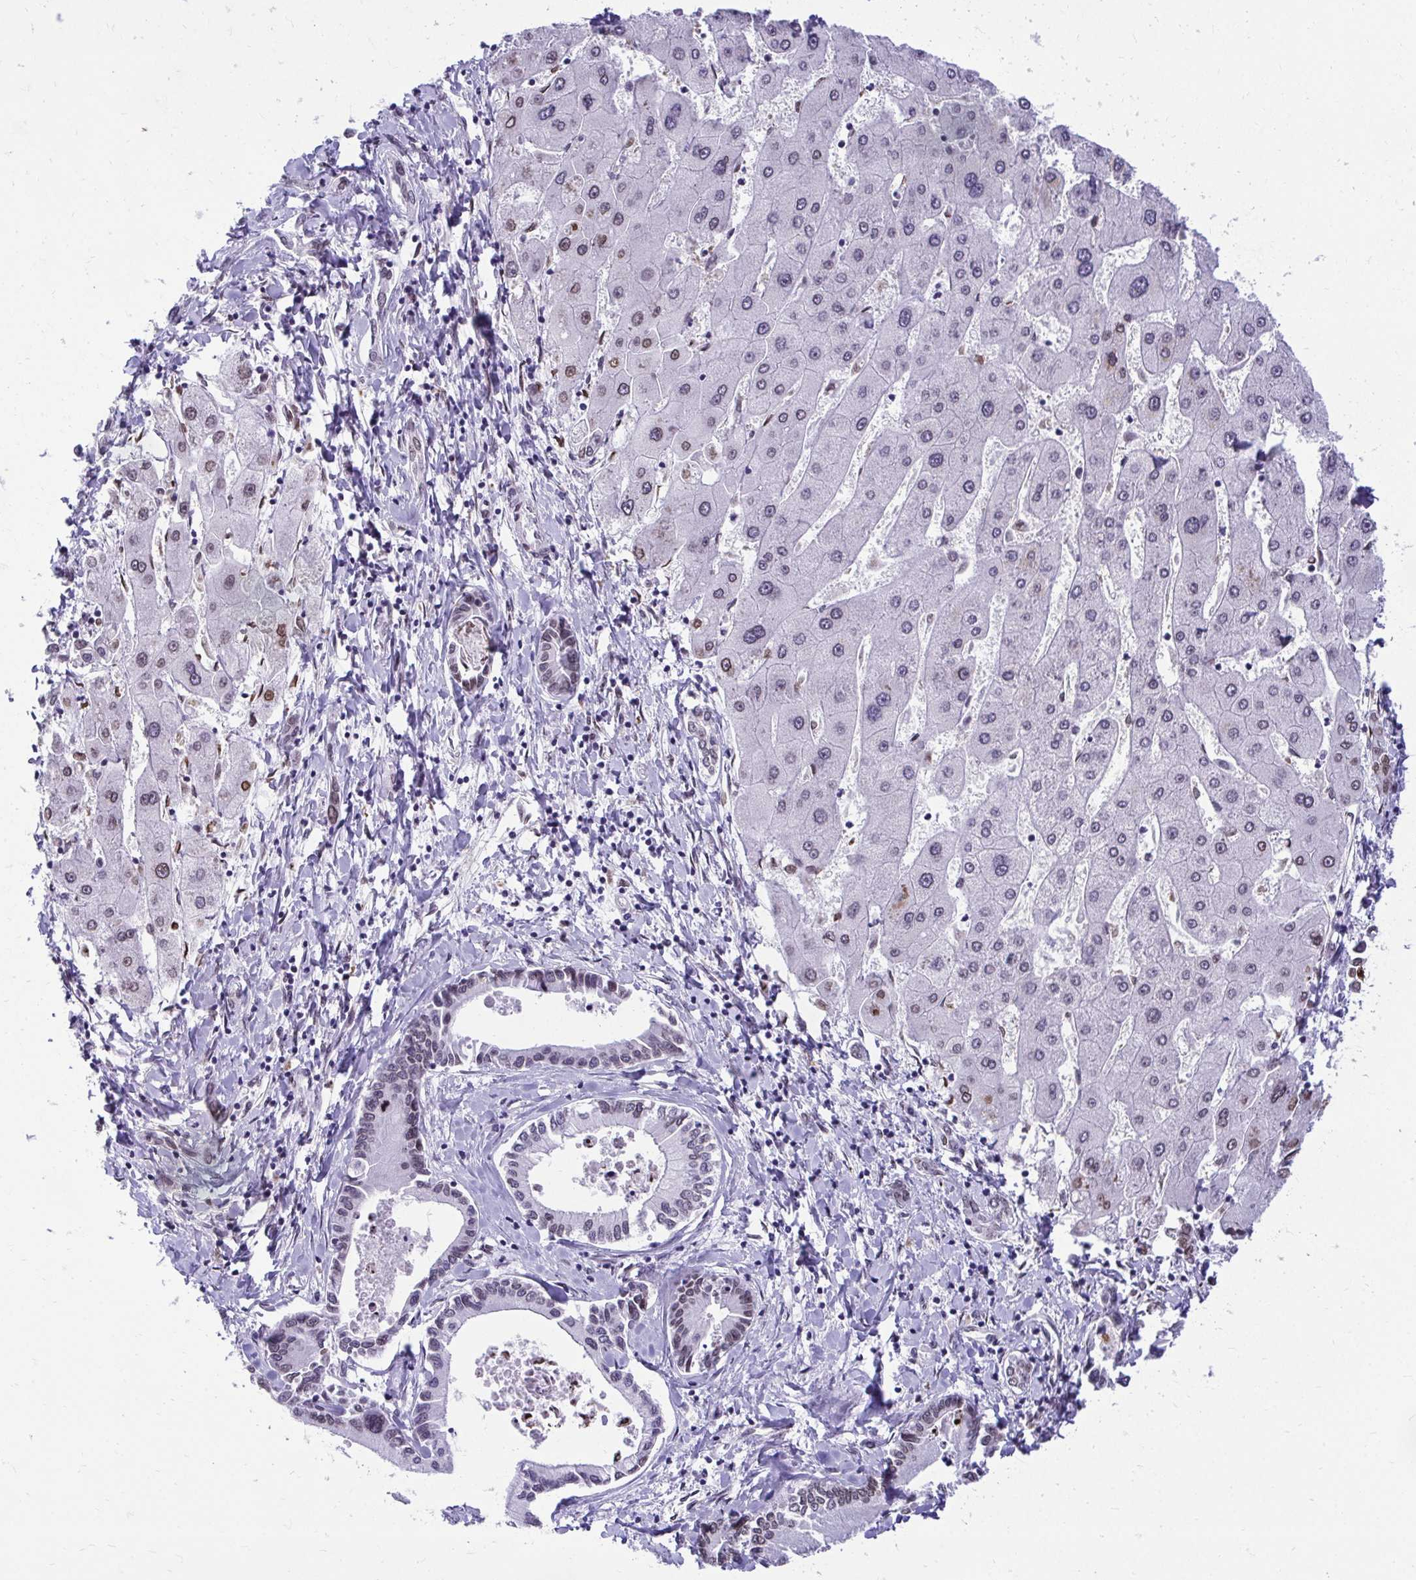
{"staining": {"intensity": "weak", "quantity": "<25%", "location": "nuclear"}, "tissue": "liver cancer", "cell_type": "Tumor cells", "image_type": "cancer", "snomed": [{"axis": "morphology", "description": "Cholangiocarcinoma"}, {"axis": "topography", "description": "Liver"}], "caption": "This is an immunohistochemistry (IHC) histopathology image of liver cholangiocarcinoma. There is no expression in tumor cells.", "gene": "BANF1", "patient": {"sex": "male", "age": 66}}